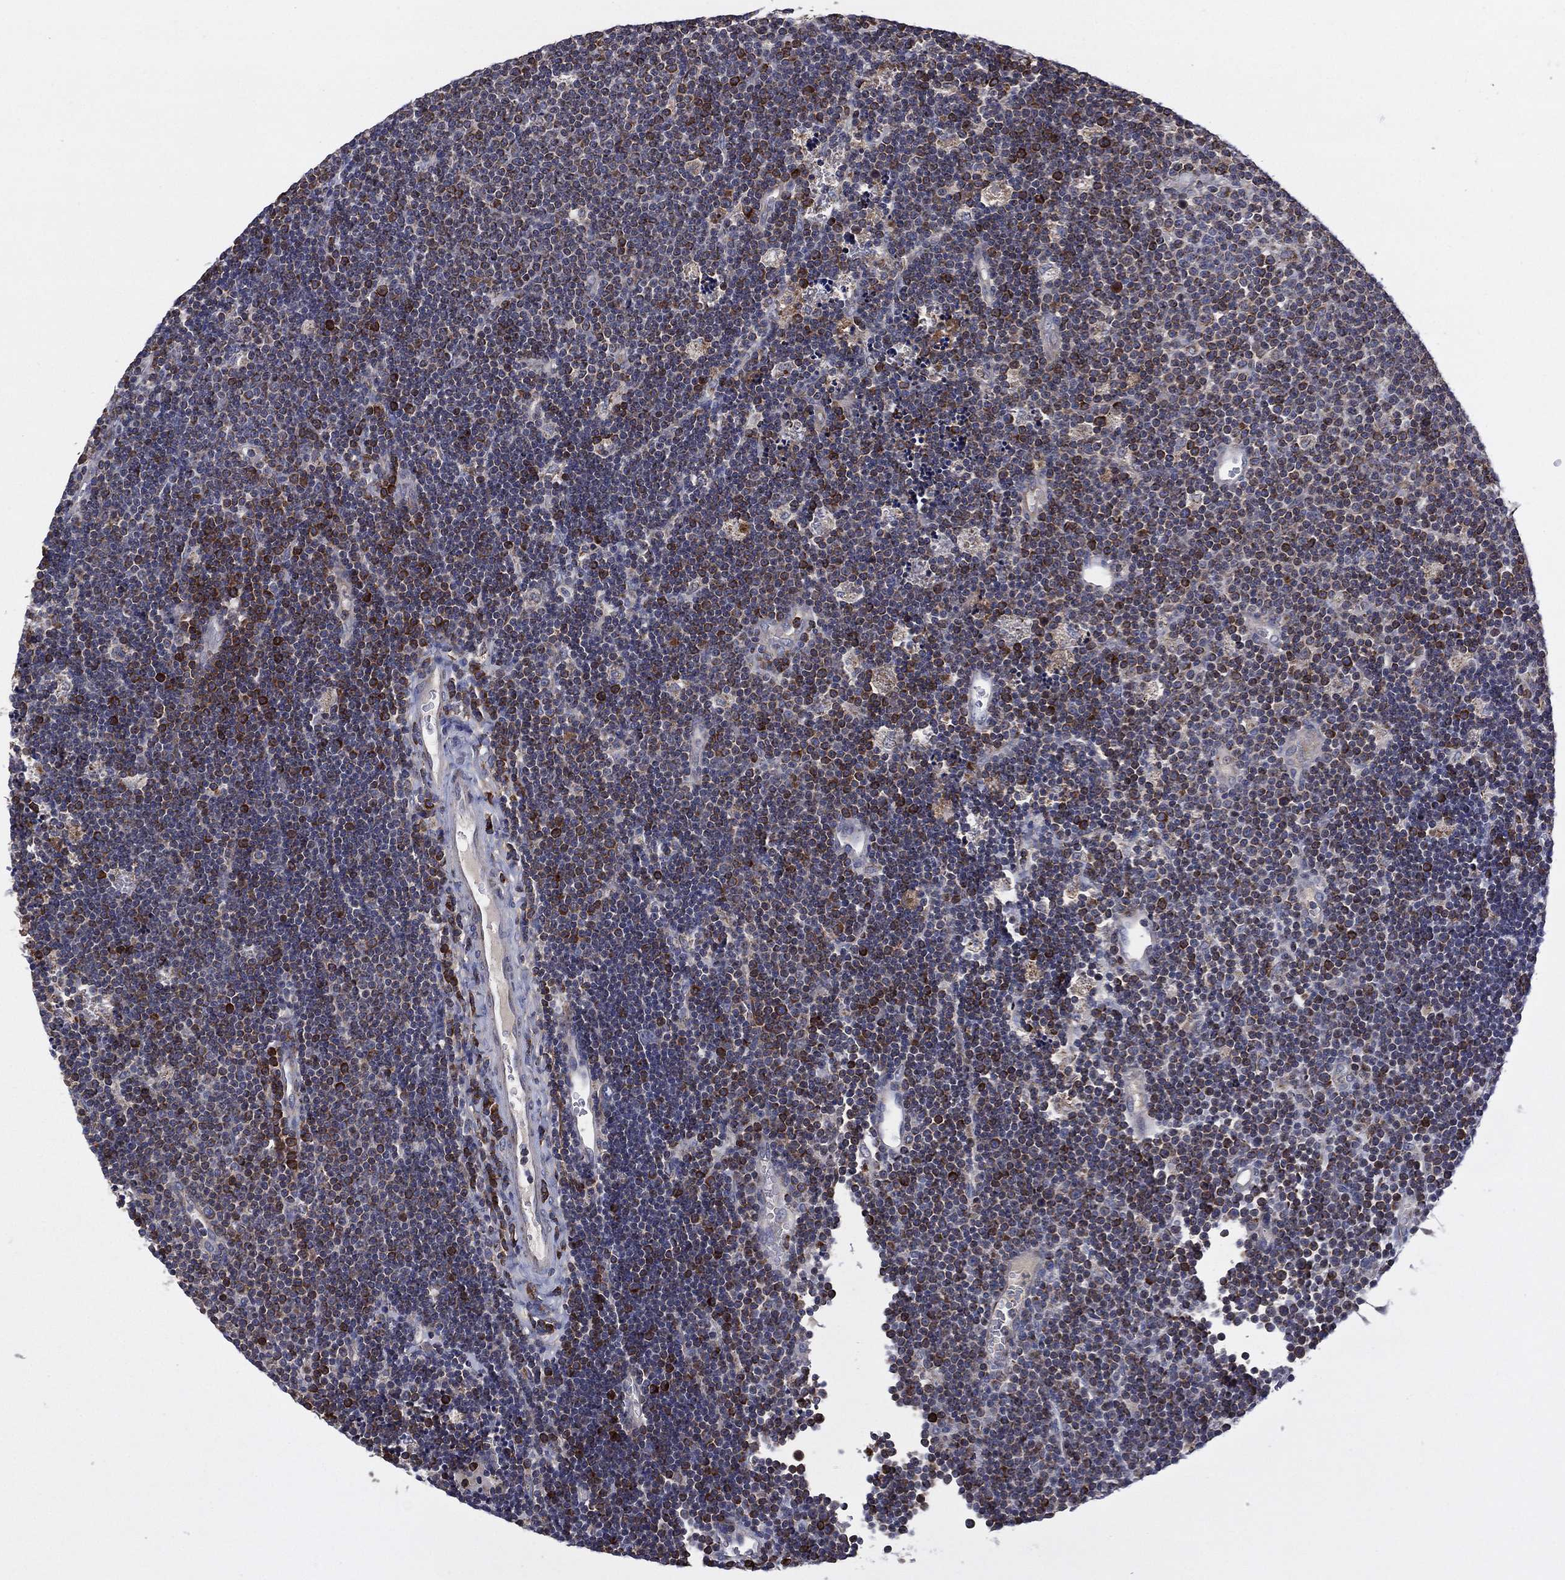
{"staining": {"intensity": "moderate", "quantity": "25%-75%", "location": "cytoplasmic/membranous"}, "tissue": "lymphoma", "cell_type": "Tumor cells", "image_type": "cancer", "snomed": [{"axis": "morphology", "description": "Malignant lymphoma, non-Hodgkin's type, Low grade"}, {"axis": "topography", "description": "Brain"}], "caption": "Moderate cytoplasmic/membranous expression for a protein is identified in approximately 25%-75% of tumor cells of lymphoma using immunohistochemistry.", "gene": "PPP2R5A", "patient": {"sex": "female", "age": 66}}